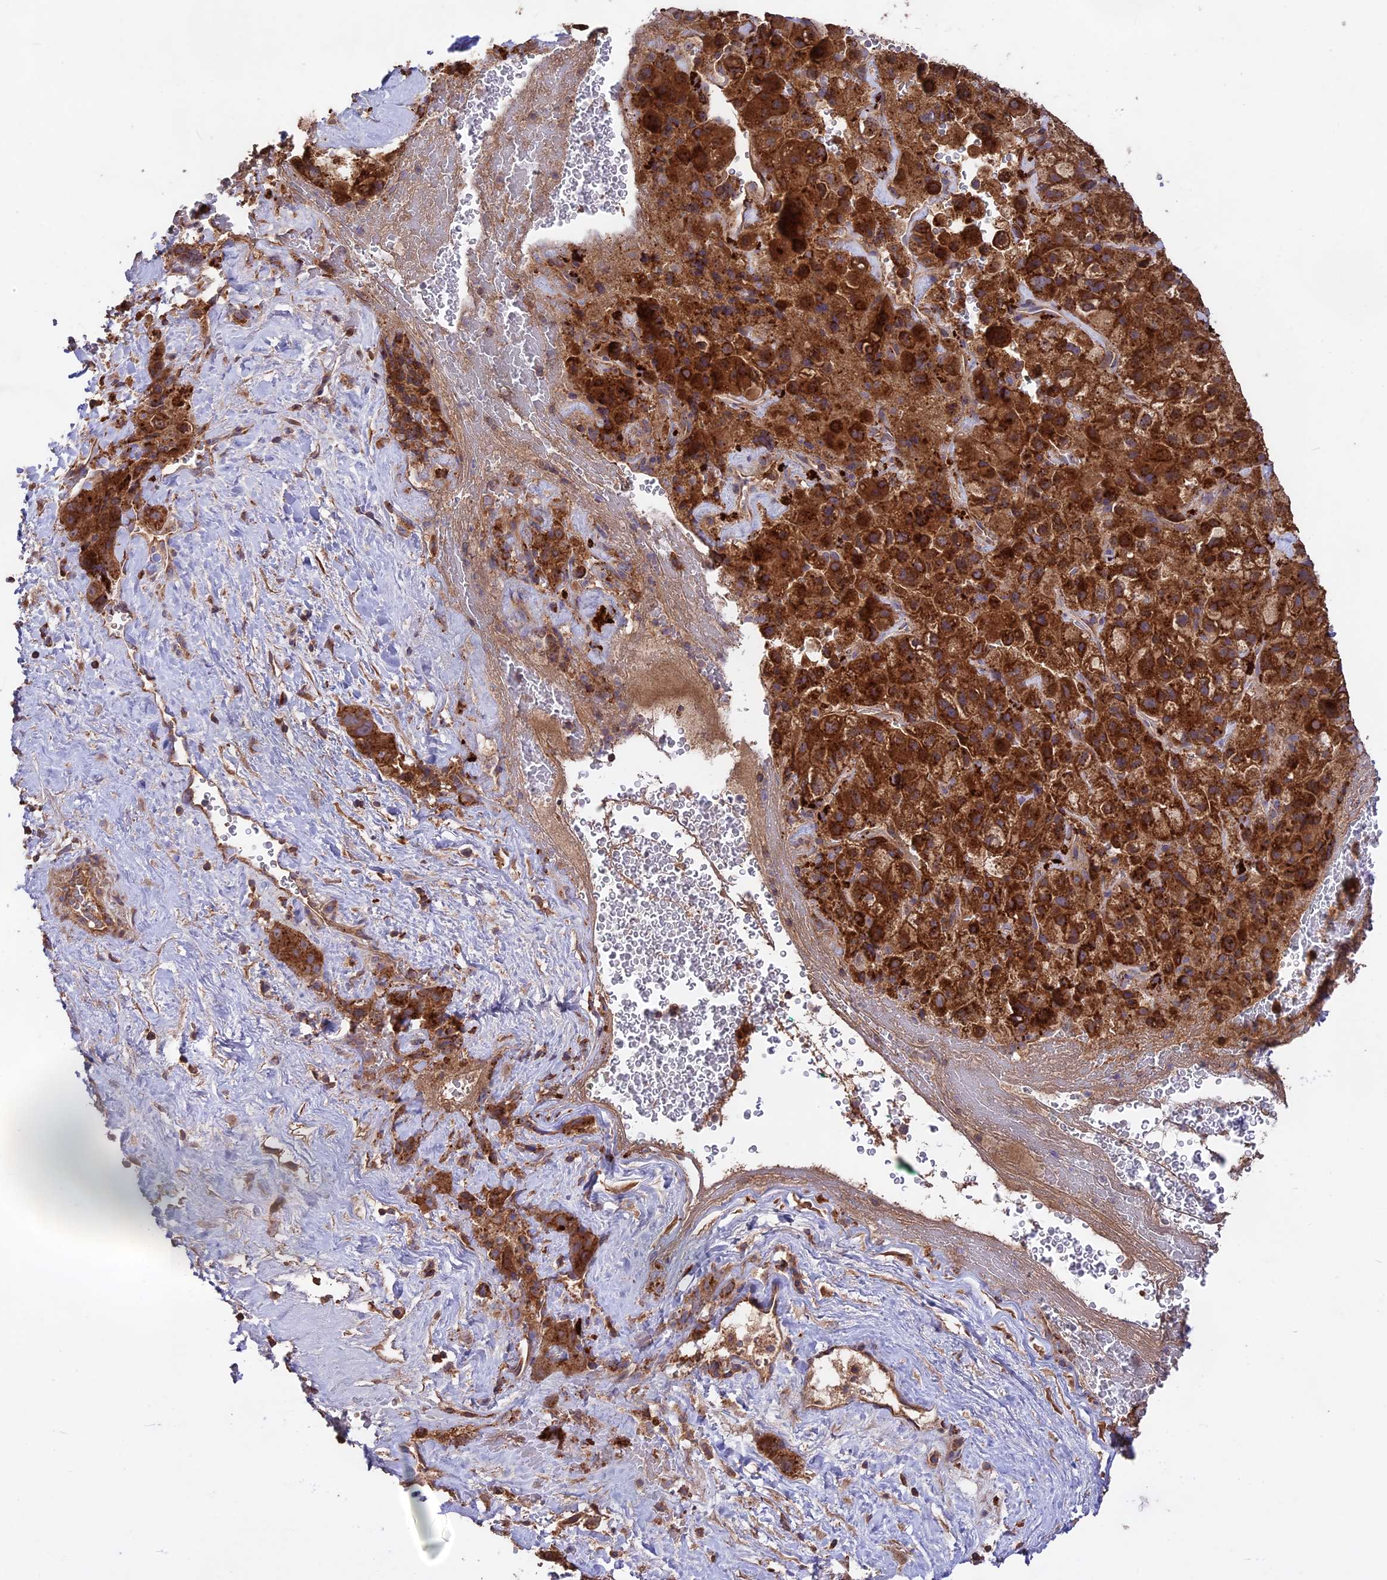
{"staining": {"intensity": "strong", "quantity": ">75%", "location": "cytoplasmic/membranous"}, "tissue": "liver cancer", "cell_type": "Tumor cells", "image_type": "cancer", "snomed": [{"axis": "morphology", "description": "Normal tissue, NOS"}, {"axis": "morphology", "description": "Carcinoma, Hepatocellular, NOS"}, {"axis": "topography", "description": "Liver"}], "caption": "Immunohistochemistry (IHC) staining of liver cancer (hepatocellular carcinoma), which exhibits high levels of strong cytoplasmic/membranous positivity in approximately >75% of tumor cells indicating strong cytoplasmic/membranous protein positivity. The staining was performed using DAB (3,3'-diaminobenzidine) (brown) for protein detection and nuclei were counterstained in hematoxylin (blue).", "gene": "NUDT8", "patient": {"sex": "male", "age": 57}}